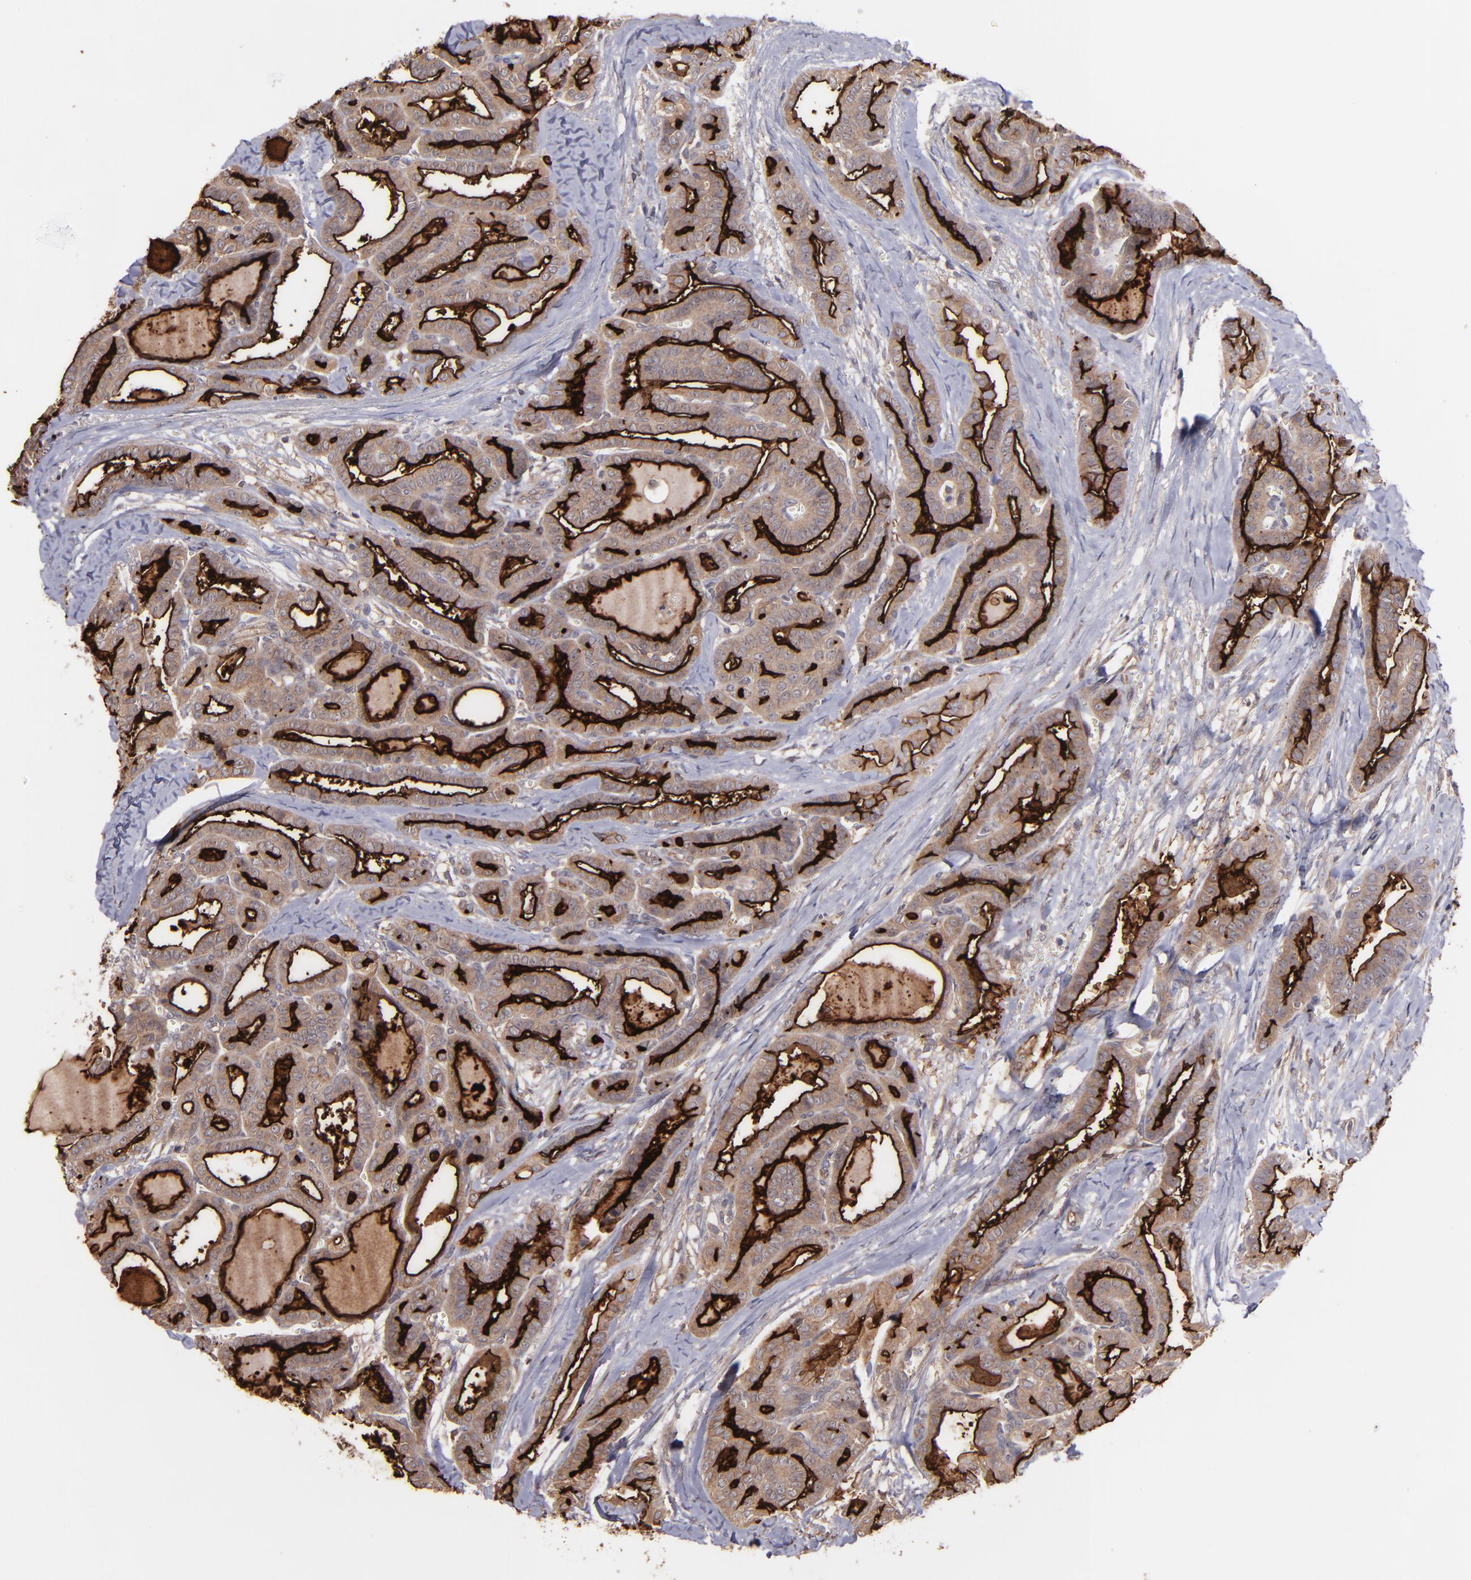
{"staining": {"intensity": "strong", "quantity": ">75%", "location": "cytoplasmic/membranous"}, "tissue": "thyroid cancer", "cell_type": "Tumor cells", "image_type": "cancer", "snomed": [{"axis": "morphology", "description": "Carcinoma, NOS"}, {"axis": "topography", "description": "Thyroid gland"}], "caption": "This image exhibits carcinoma (thyroid) stained with immunohistochemistry (IHC) to label a protein in brown. The cytoplasmic/membranous of tumor cells show strong positivity for the protein. Nuclei are counter-stained blue.", "gene": "ICAM1", "patient": {"sex": "female", "age": 91}}